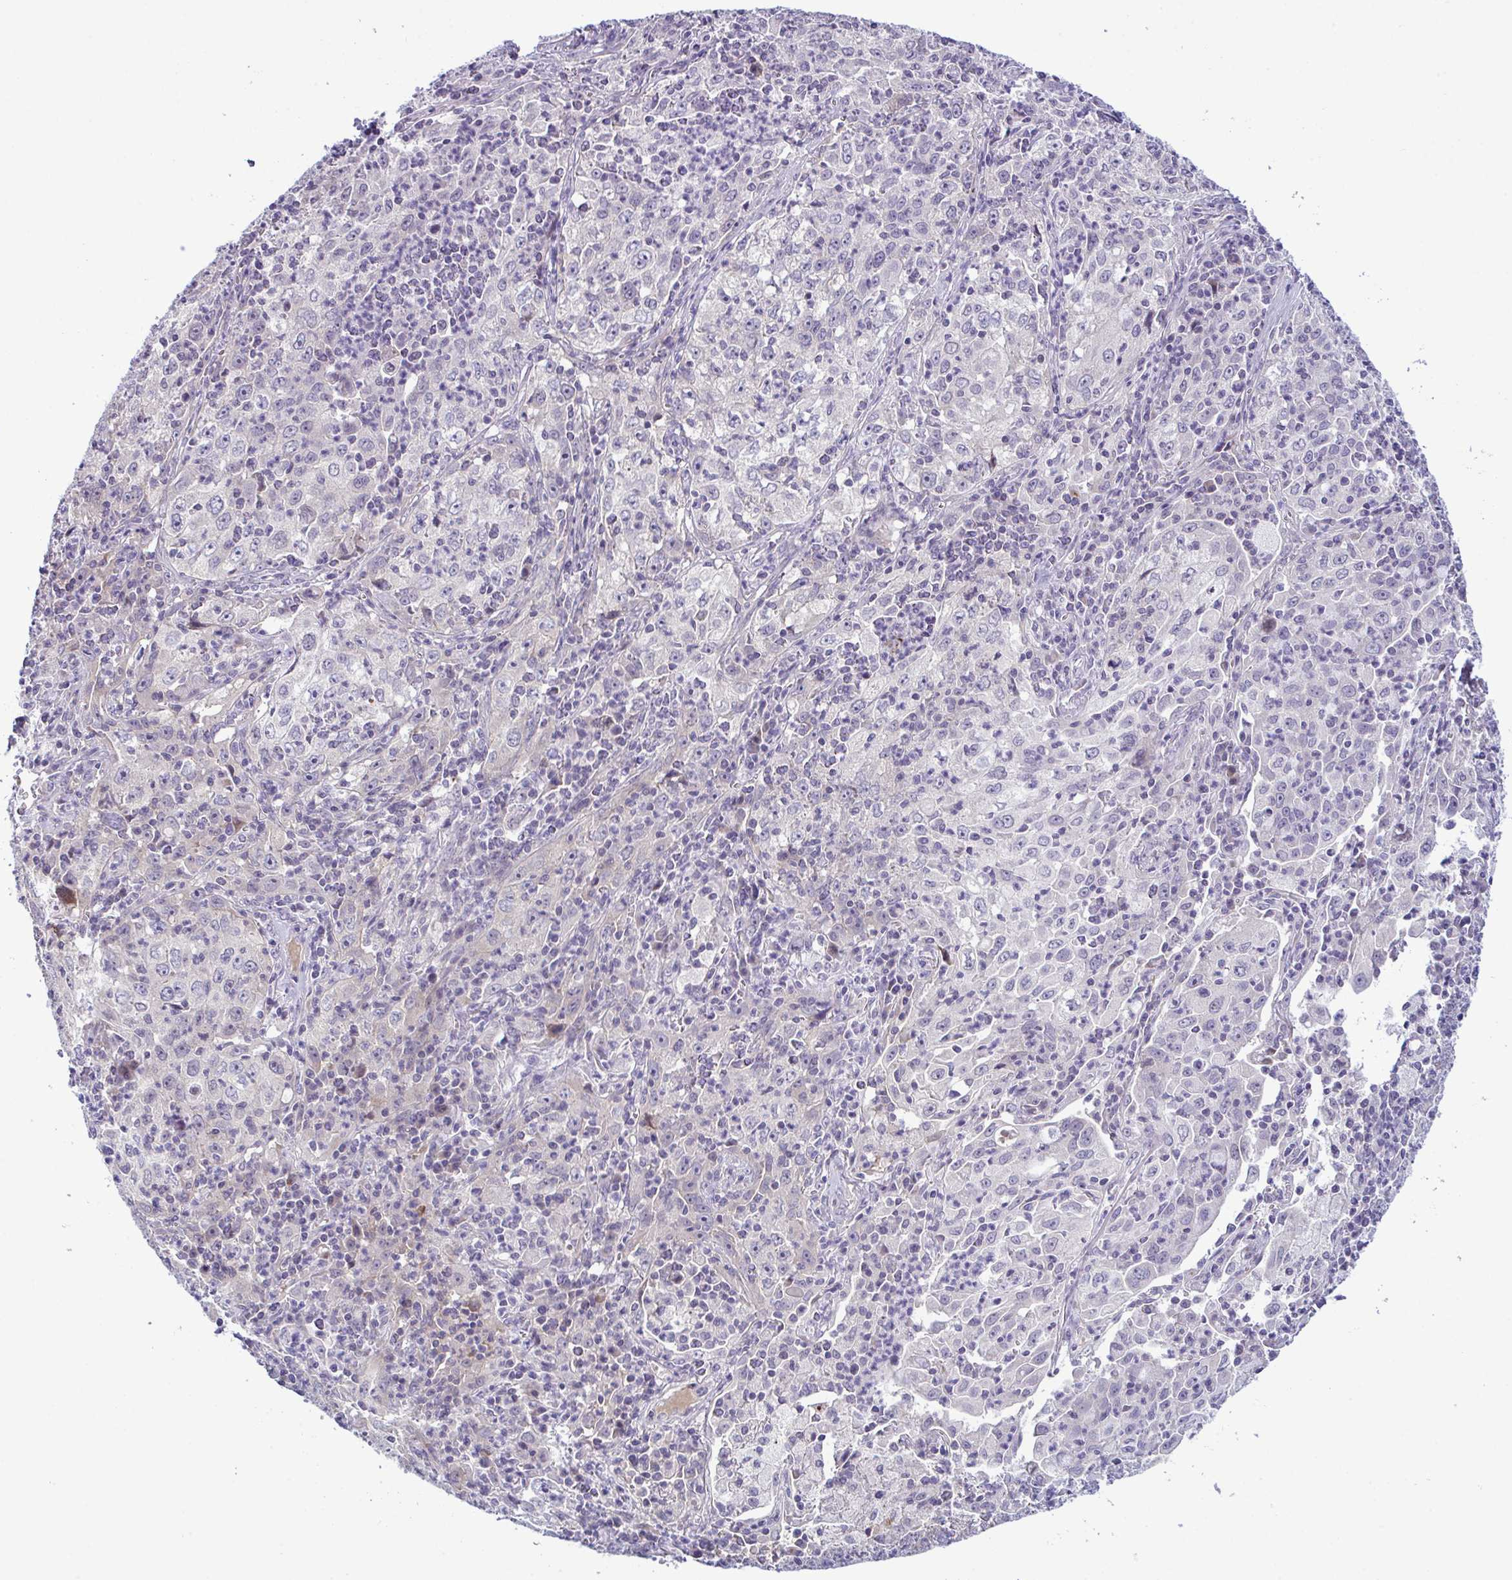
{"staining": {"intensity": "negative", "quantity": "none", "location": "none"}, "tissue": "lung cancer", "cell_type": "Tumor cells", "image_type": "cancer", "snomed": [{"axis": "morphology", "description": "Squamous cell carcinoma, NOS"}, {"axis": "topography", "description": "Lung"}], "caption": "High power microscopy histopathology image of an immunohistochemistry micrograph of lung squamous cell carcinoma, revealing no significant expression in tumor cells.", "gene": "SYNPO2L", "patient": {"sex": "male", "age": 71}}